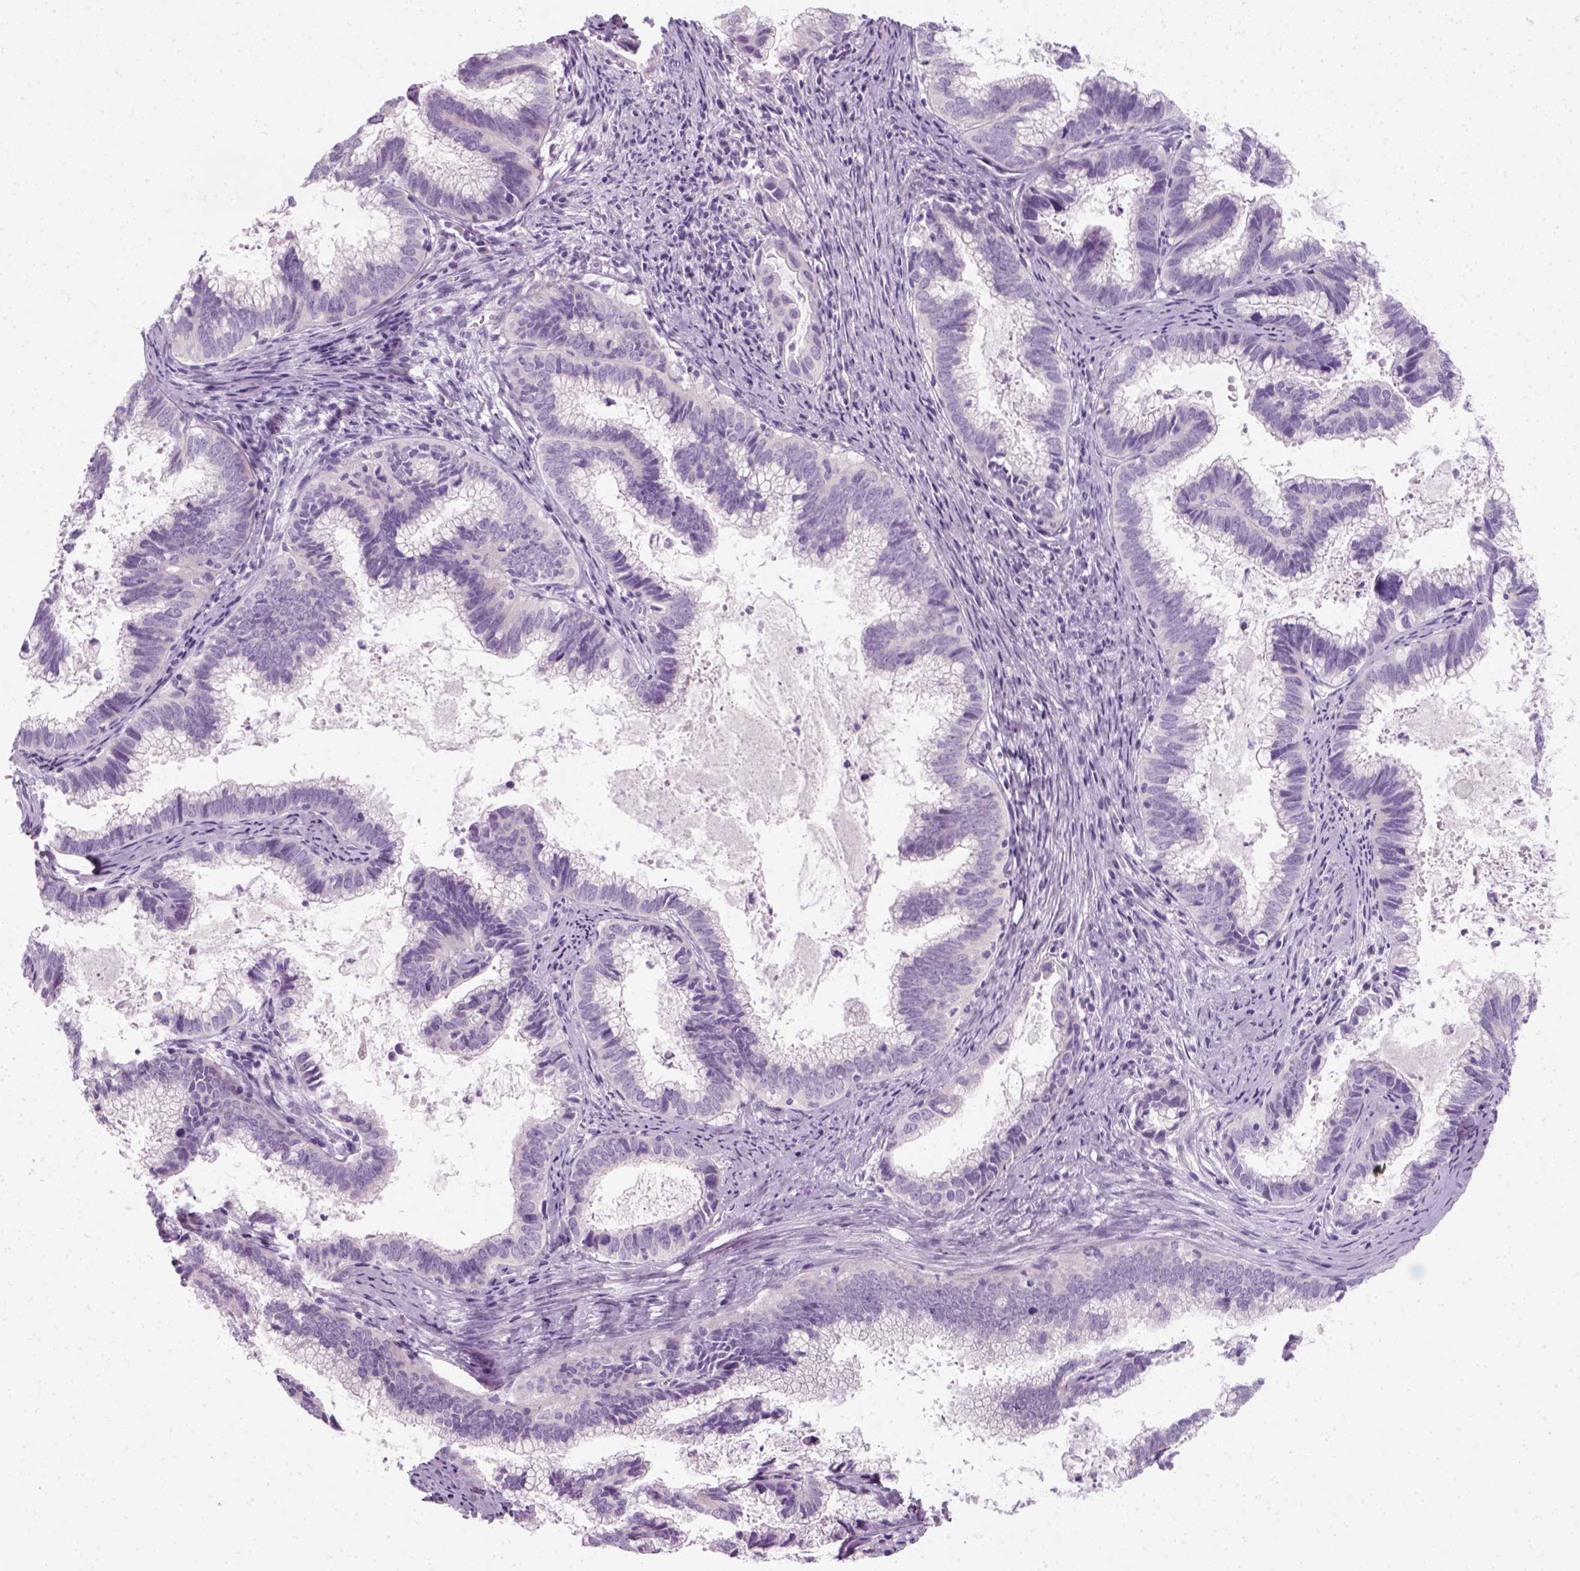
{"staining": {"intensity": "negative", "quantity": "none", "location": "none"}, "tissue": "cervical cancer", "cell_type": "Tumor cells", "image_type": "cancer", "snomed": [{"axis": "morphology", "description": "Adenocarcinoma, NOS"}, {"axis": "topography", "description": "Cervix"}], "caption": "Tumor cells are negative for protein expression in human cervical cancer.", "gene": "SLC12A5", "patient": {"sex": "female", "age": 61}}